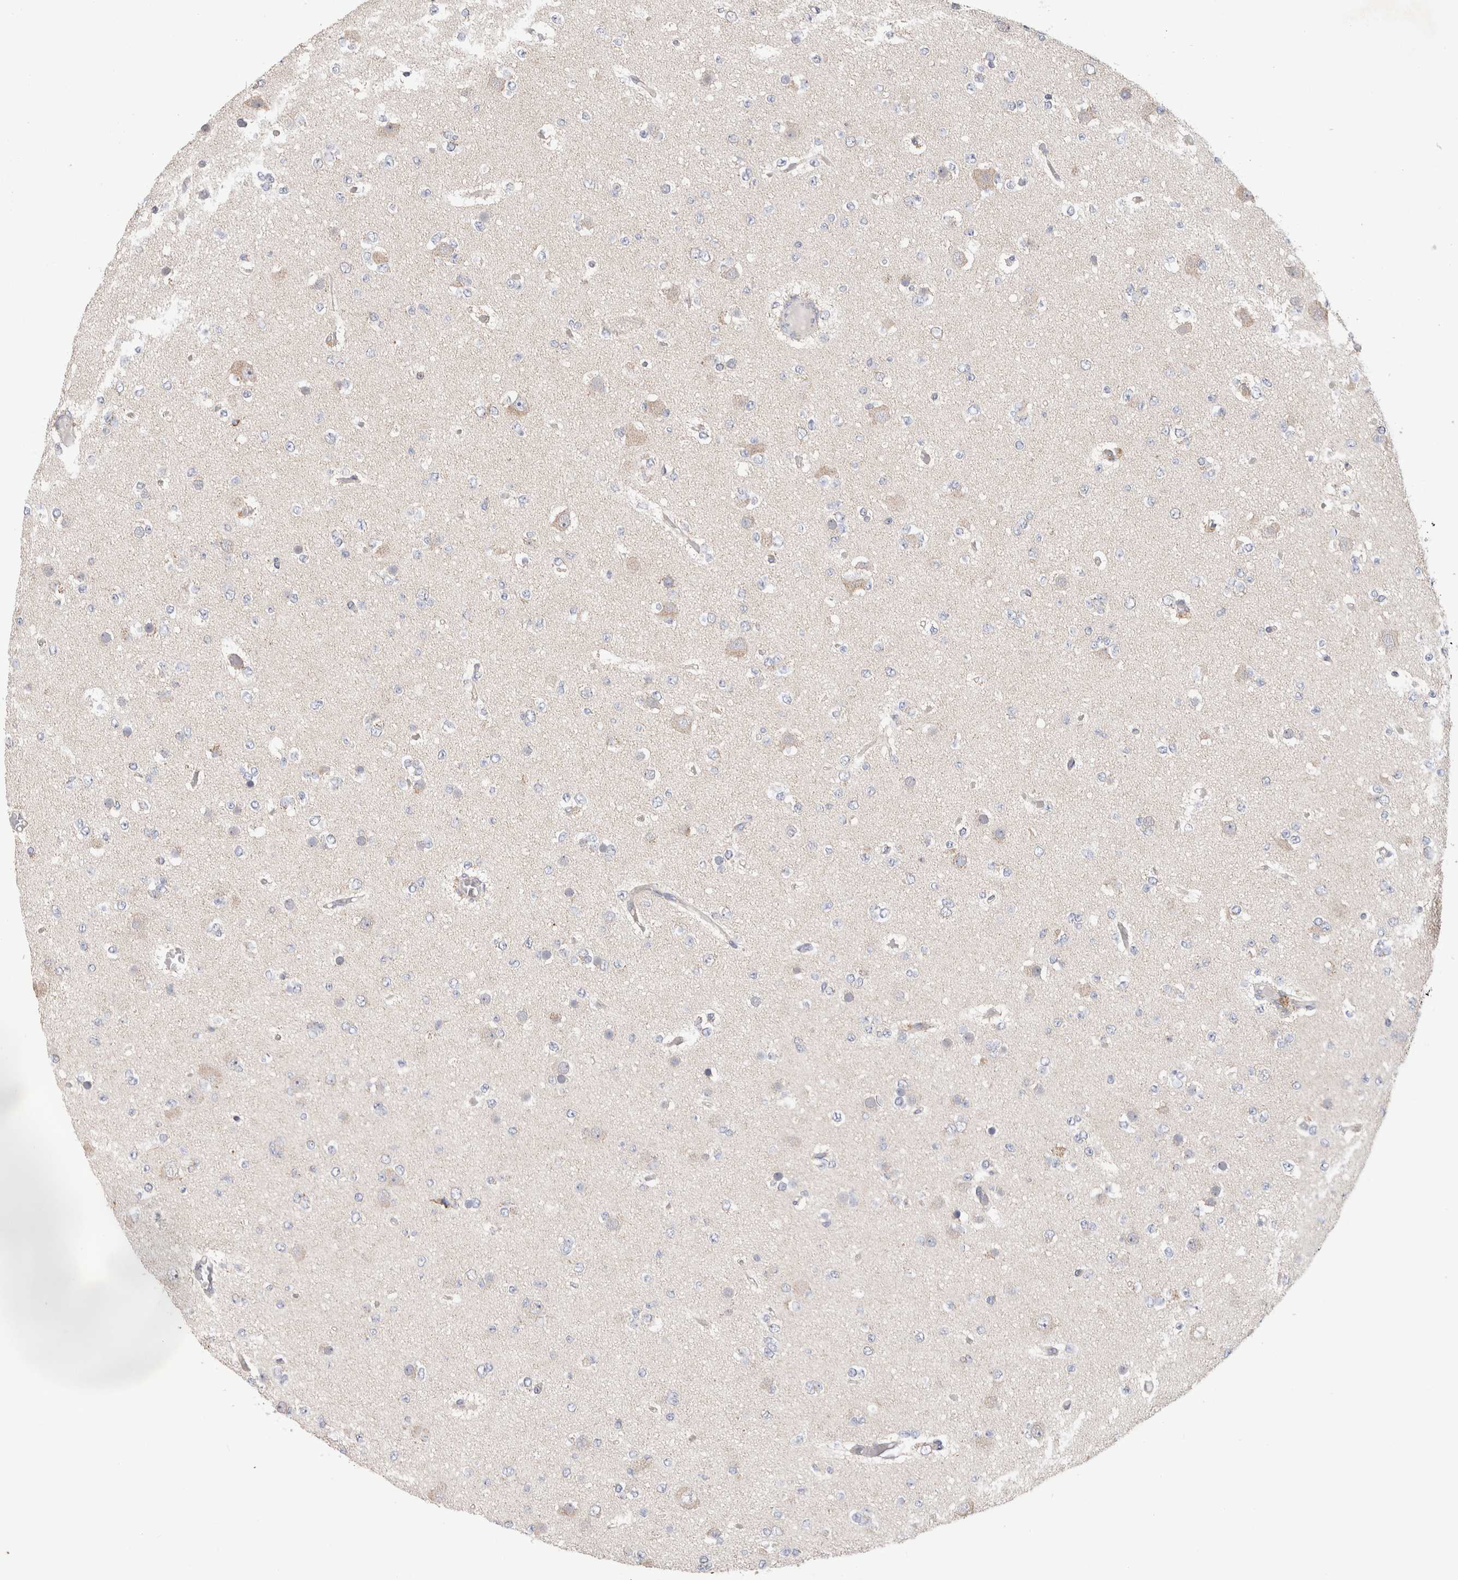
{"staining": {"intensity": "negative", "quantity": "none", "location": "none"}, "tissue": "glioma", "cell_type": "Tumor cells", "image_type": "cancer", "snomed": [{"axis": "morphology", "description": "Glioma, malignant, Low grade"}, {"axis": "topography", "description": "Brain"}], "caption": "Immunohistochemical staining of malignant glioma (low-grade) reveals no significant staining in tumor cells. (Brightfield microscopy of DAB (3,3'-diaminobenzidine) immunohistochemistry (IHC) at high magnification).", "gene": "IARS2", "patient": {"sex": "female", "age": 22}}